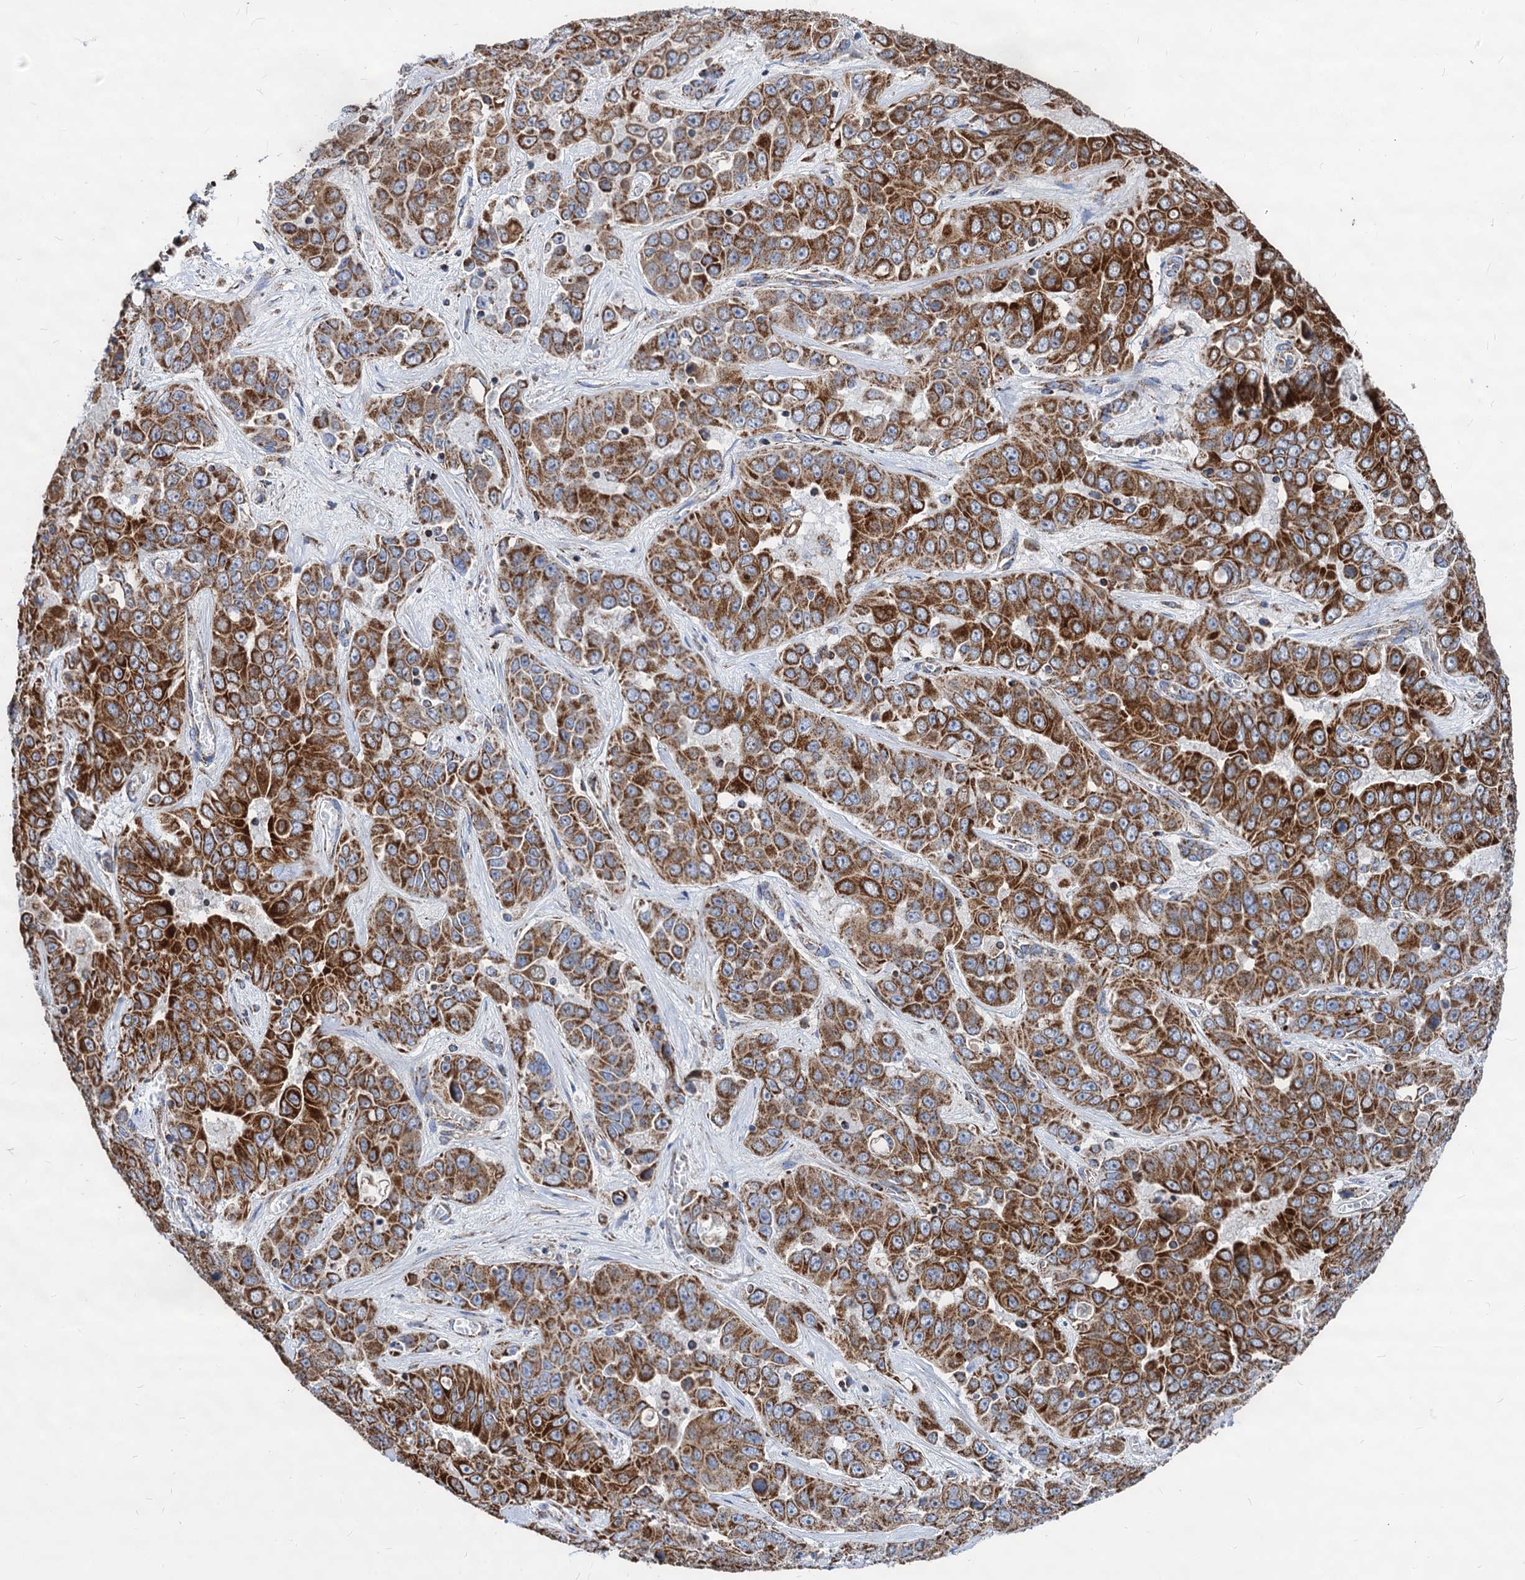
{"staining": {"intensity": "strong", "quantity": ">75%", "location": "cytoplasmic/membranous"}, "tissue": "liver cancer", "cell_type": "Tumor cells", "image_type": "cancer", "snomed": [{"axis": "morphology", "description": "Cholangiocarcinoma"}, {"axis": "topography", "description": "Liver"}], "caption": "This histopathology image reveals IHC staining of liver cholangiocarcinoma, with high strong cytoplasmic/membranous expression in approximately >75% of tumor cells.", "gene": "TIMM10", "patient": {"sex": "female", "age": 52}}